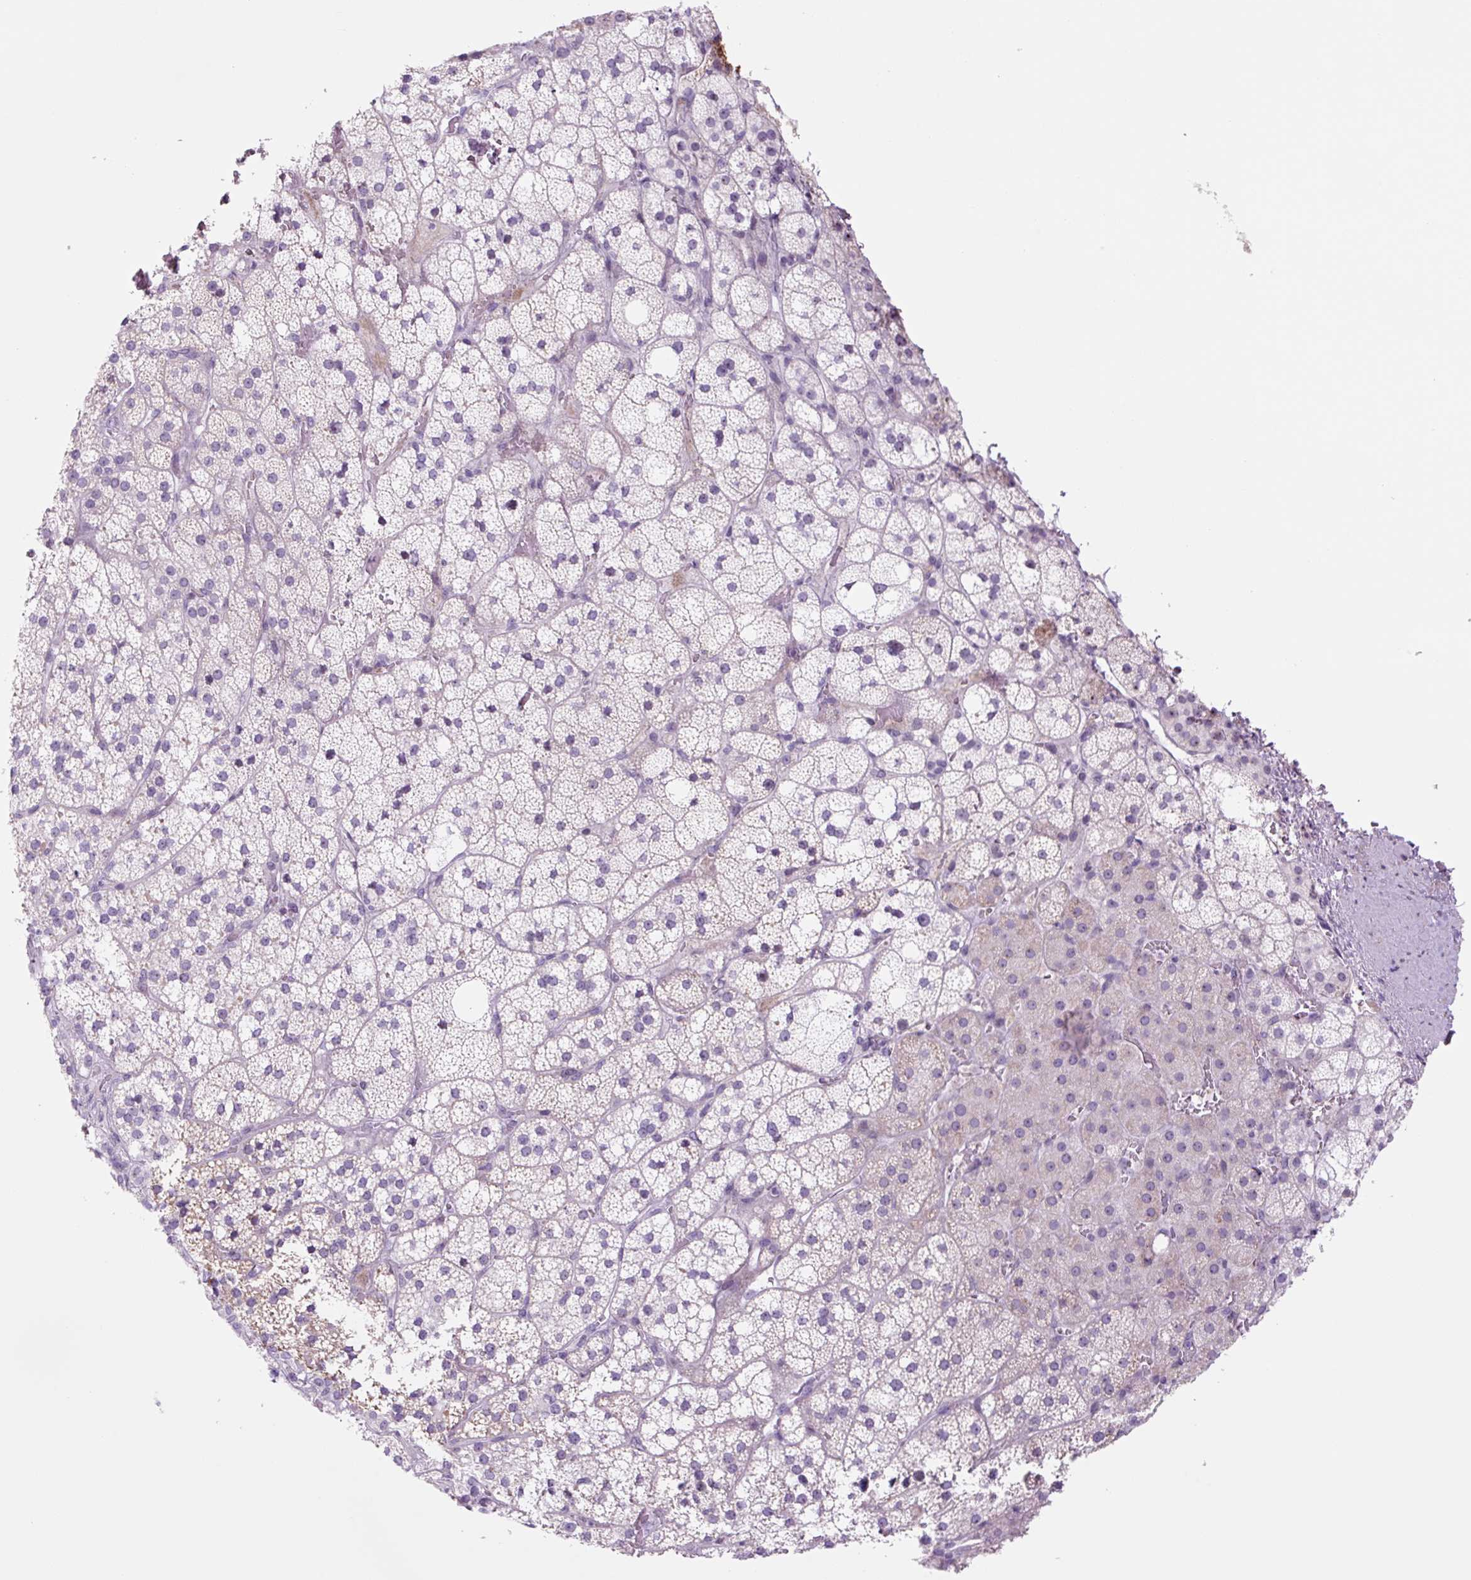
{"staining": {"intensity": "moderate", "quantity": "<25%", "location": "cytoplasmic/membranous"}, "tissue": "adrenal gland", "cell_type": "Glandular cells", "image_type": "normal", "snomed": [{"axis": "morphology", "description": "Normal tissue, NOS"}, {"axis": "topography", "description": "Adrenal gland"}], "caption": "Protein expression analysis of normal human adrenal gland reveals moderate cytoplasmic/membranous positivity in approximately <25% of glandular cells. (Stains: DAB (3,3'-diaminobenzidine) in brown, nuclei in blue, Microscopy: brightfield microscopy at high magnification).", "gene": "RRS1", "patient": {"sex": "male", "age": 53}}